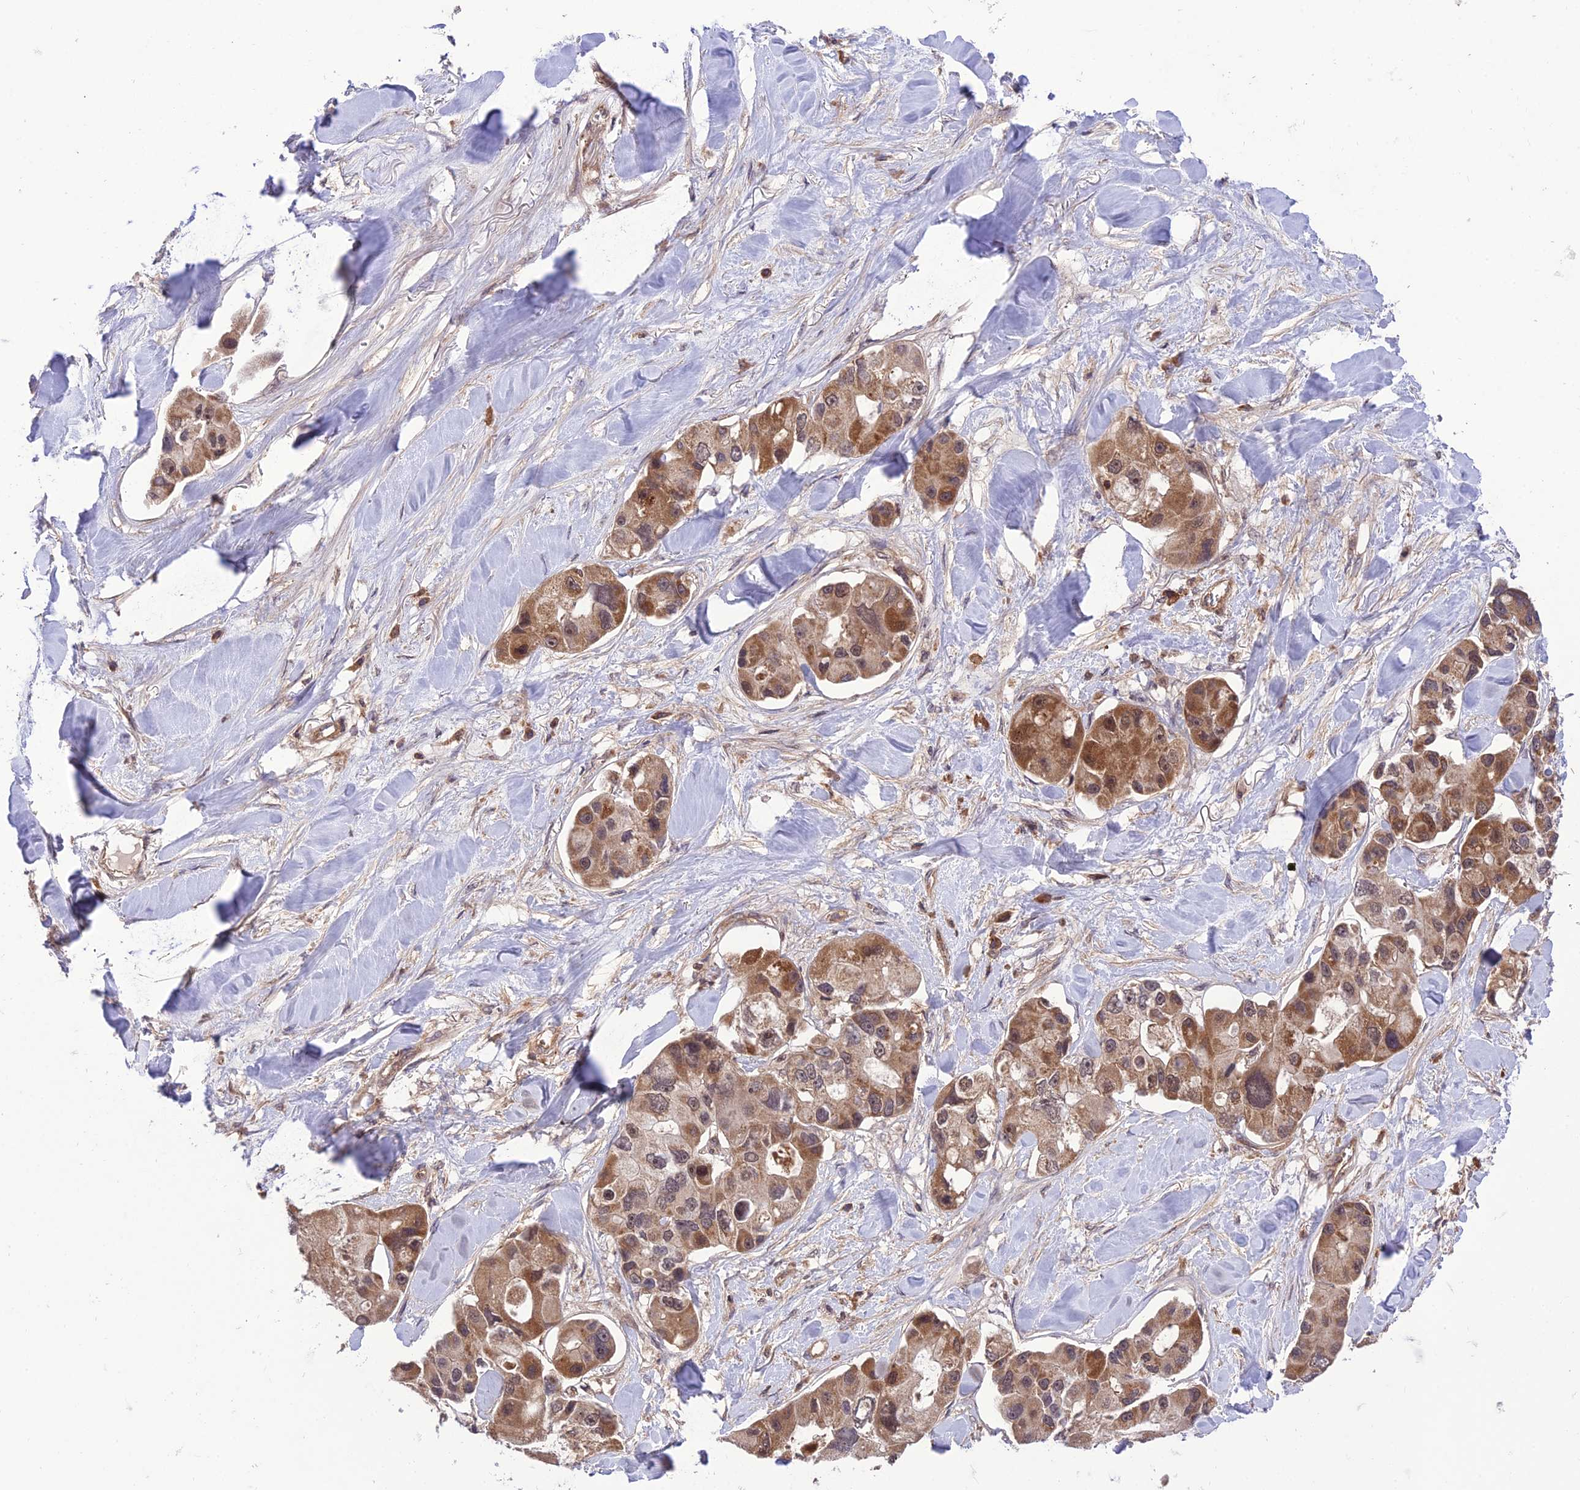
{"staining": {"intensity": "moderate", "quantity": ">75%", "location": "cytoplasmic/membranous,nuclear"}, "tissue": "lung cancer", "cell_type": "Tumor cells", "image_type": "cancer", "snomed": [{"axis": "morphology", "description": "Adenocarcinoma, NOS"}, {"axis": "topography", "description": "Lung"}], "caption": "Immunohistochemistry (IHC) micrograph of human lung cancer (adenocarcinoma) stained for a protein (brown), which displays medium levels of moderate cytoplasmic/membranous and nuclear positivity in approximately >75% of tumor cells.", "gene": "NDUFC1", "patient": {"sex": "female", "age": 54}}